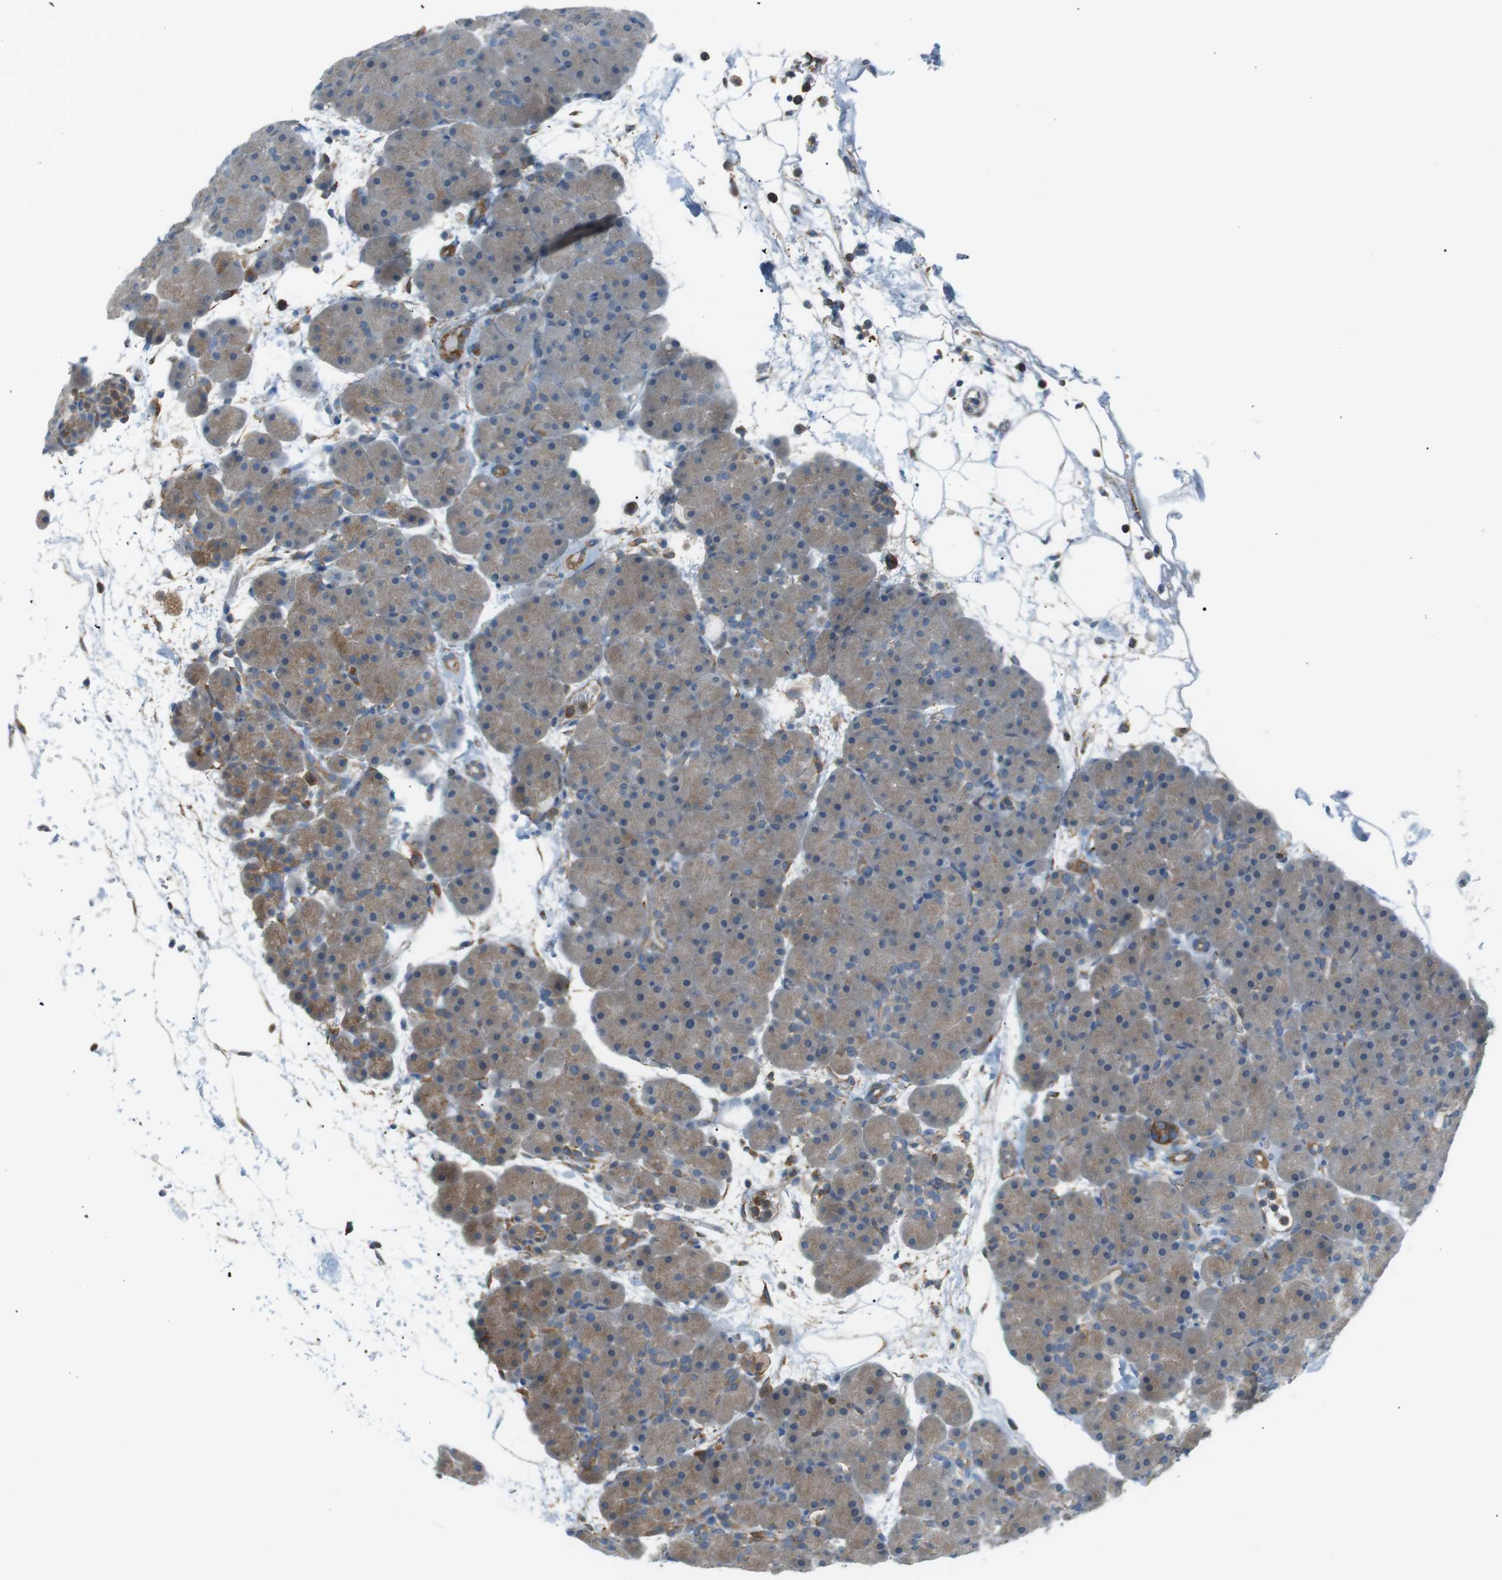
{"staining": {"intensity": "moderate", "quantity": "25%-75%", "location": "cytoplasmic/membranous"}, "tissue": "pancreas", "cell_type": "Exocrine glandular cells", "image_type": "normal", "snomed": [{"axis": "morphology", "description": "Normal tissue, NOS"}, {"axis": "topography", "description": "Pancreas"}], "caption": "Moderate cytoplasmic/membranous staining for a protein is present in about 25%-75% of exocrine glandular cells of unremarkable pancreas using IHC.", "gene": "PEPD", "patient": {"sex": "male", "age": 66}}